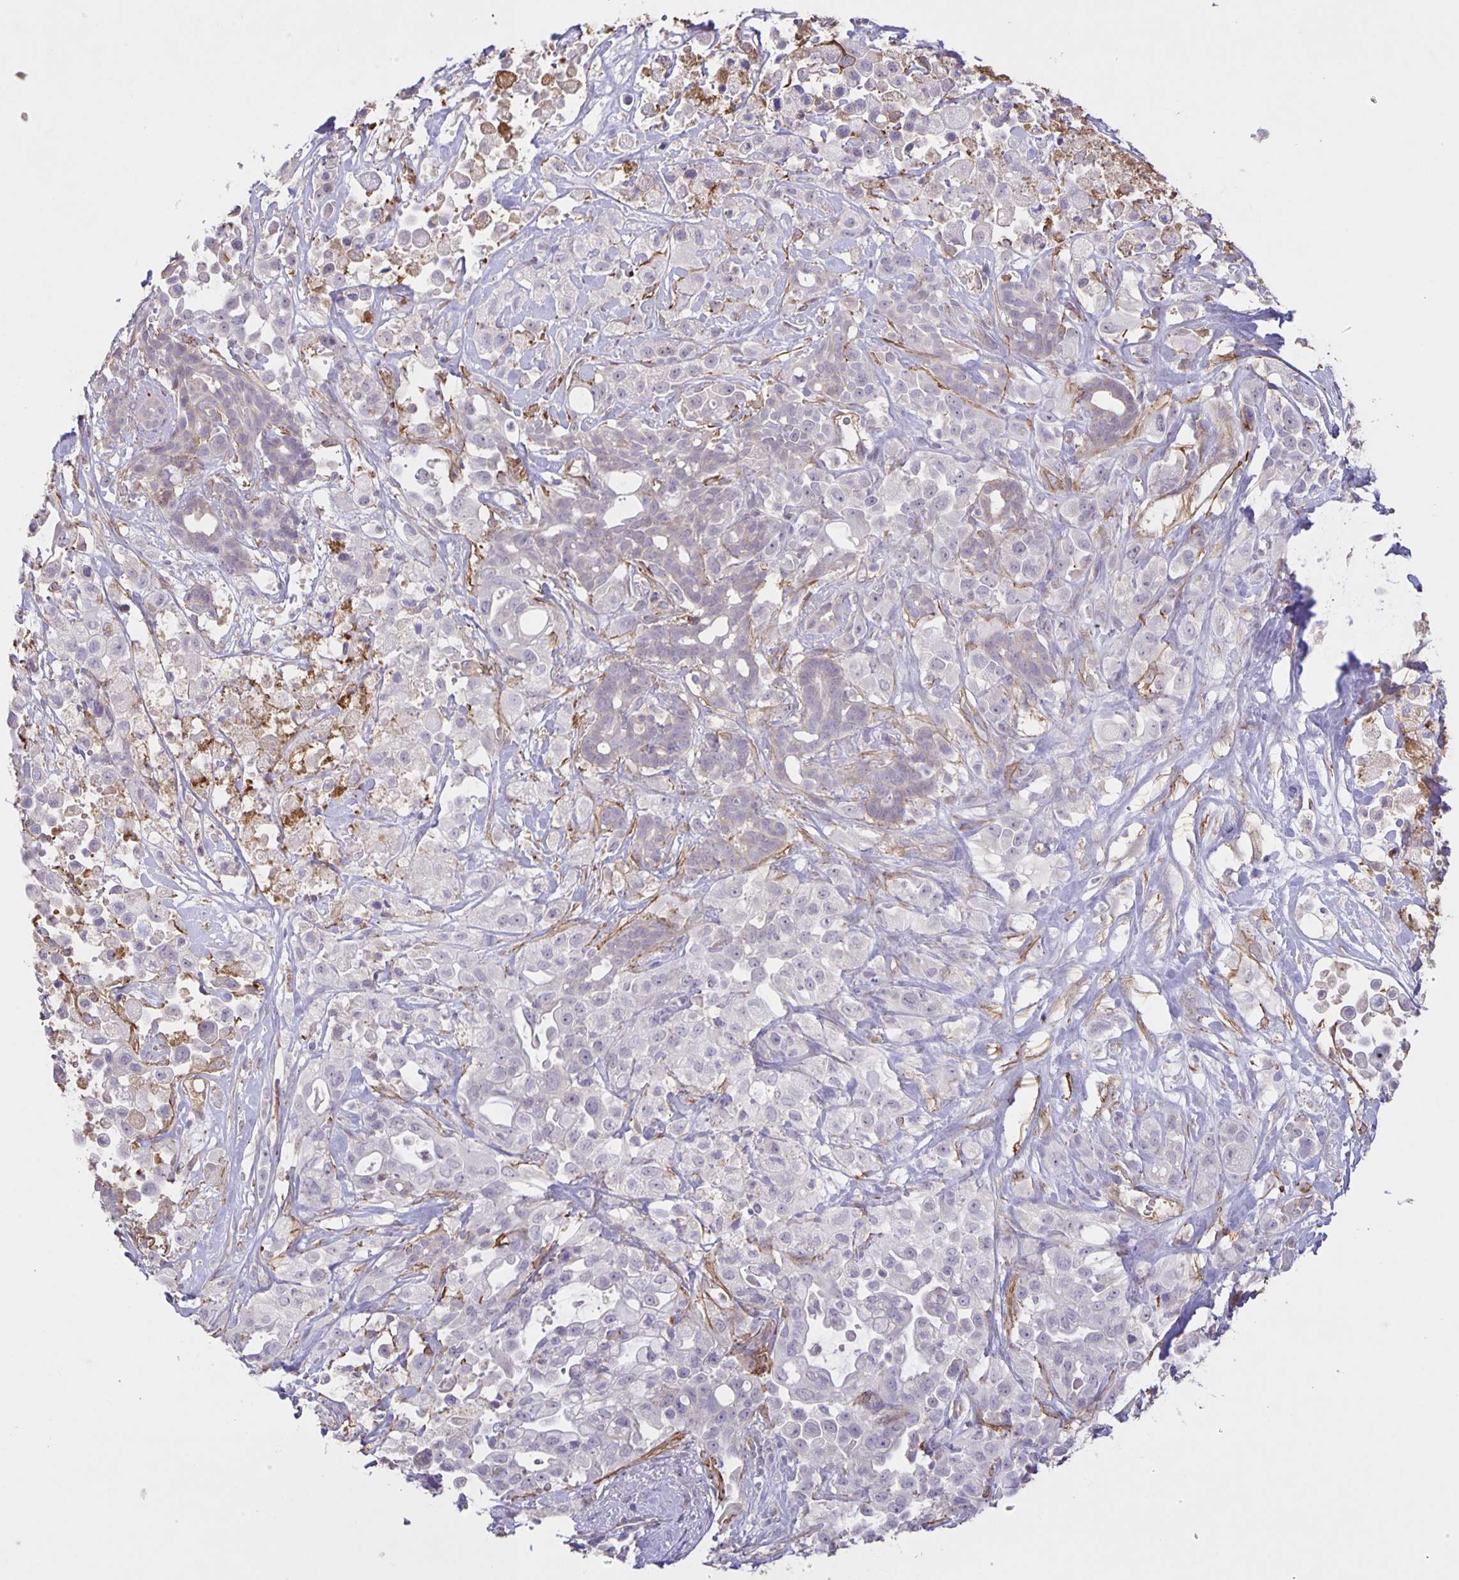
{"staining": {"intensity": "negative", "quantity": "none", "location": "none"}, "tissue": "pancreatic cancer", "cell_type": "Tumor cells", "image_type": "cancer", "snomed": [{"axis": "morphology", "description": "Adenocarcinoma, NOS"}, {"axis": "topography", "description": "Pancreas"}], "caption": "Immunohistochemistry histopathology image of pancreatic cancer (adenocarcinoma) stained for a protein (brown), which reveals no expression in tumor cells.", "gene": "SRCIN1", "patient": {"sex": "male", "age": 44}}